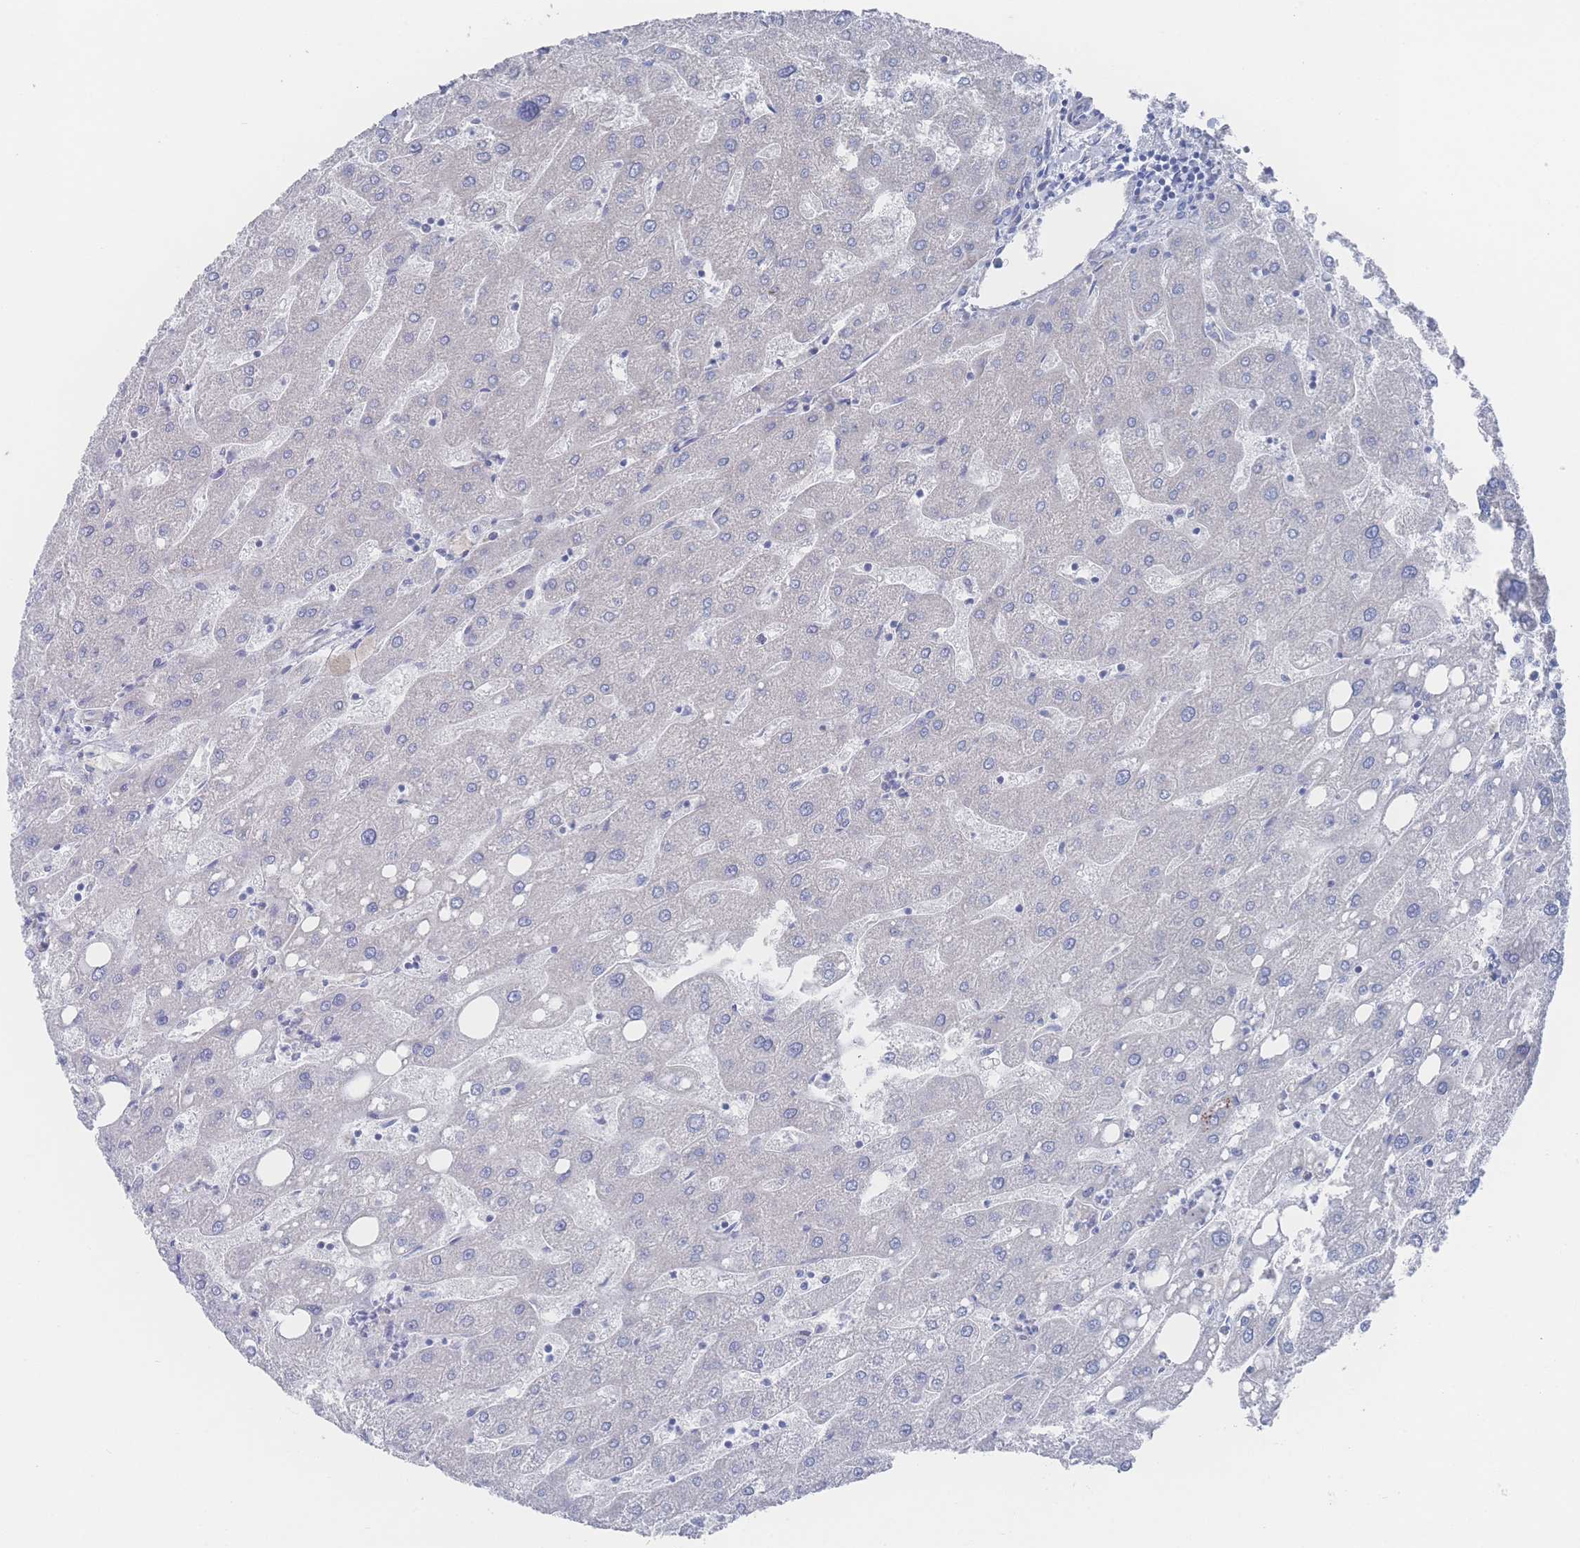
{"staining": {"intensity": "negative", "quantity": "none", "location": "none"}, "tissue": "liver", "cell_type": "Cholangiocytes", "image_type": "normal", "snomed": [{"axis": "morphology", "description": "Normal tissue, NOS"}, {"axis": "topography", "description": "Liver"}], "caption": "Protein analysis of benign liver displays no significant positivity in cholangiocytes.", "gene": "SNPH", "patient": {"sex": "male", "age": 67}}